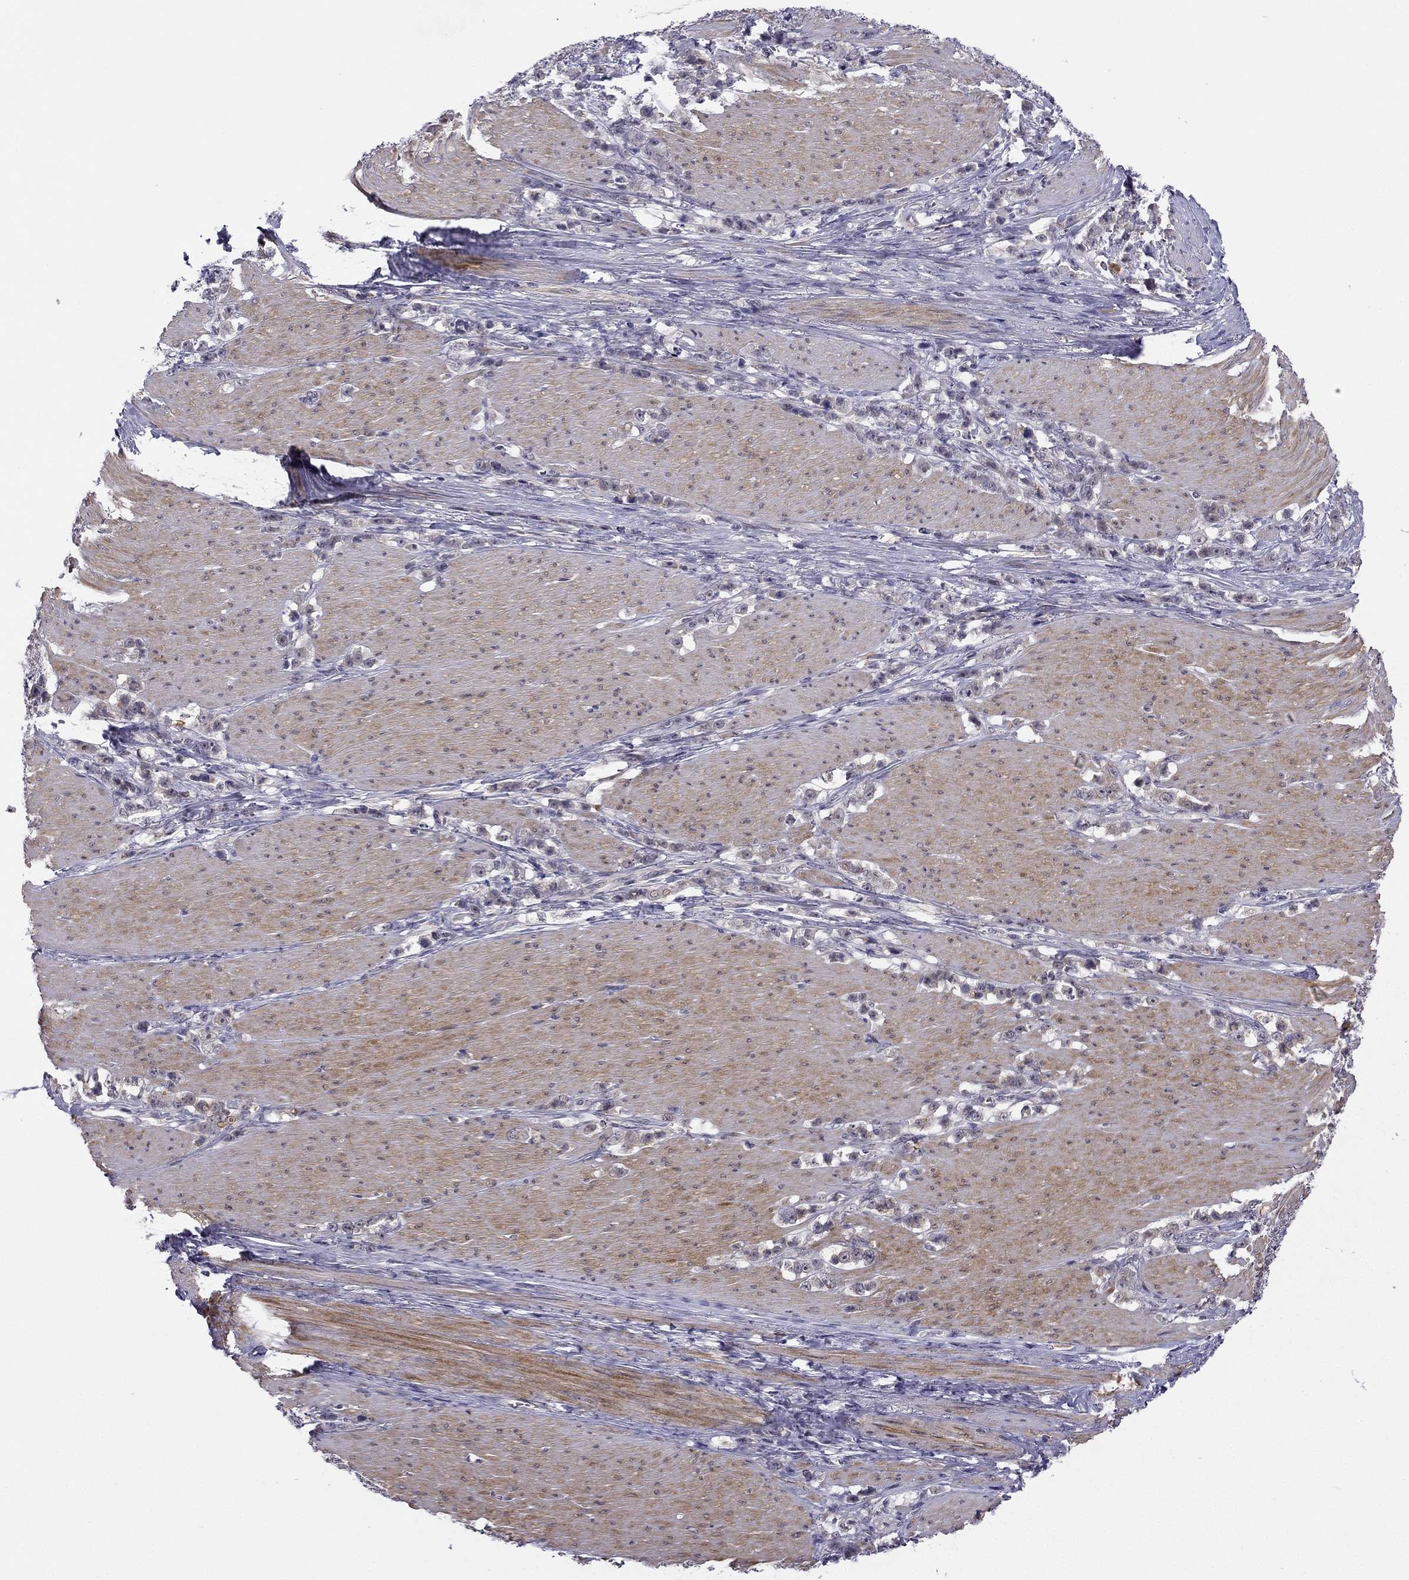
{"staining": {"intensity": "negative", "quantity": "none", "location": "none"}, "tissue": "stomach cancer", "cell_type": "Tumor cells", "image_type": "cancer", "snomed": [{"axis": "morphology", "description": "Adenocarcinoma, NOS"}, {"axis": "topography", "description": "Stomach, lower"}], "caption": "A histopathology image of stomach cancer (adenocarcinoma) stained for a protein demonstrates no brown staining in tumor cells.", "gene": "CHST8", "patient": {"sex": "male", "age": 88}}